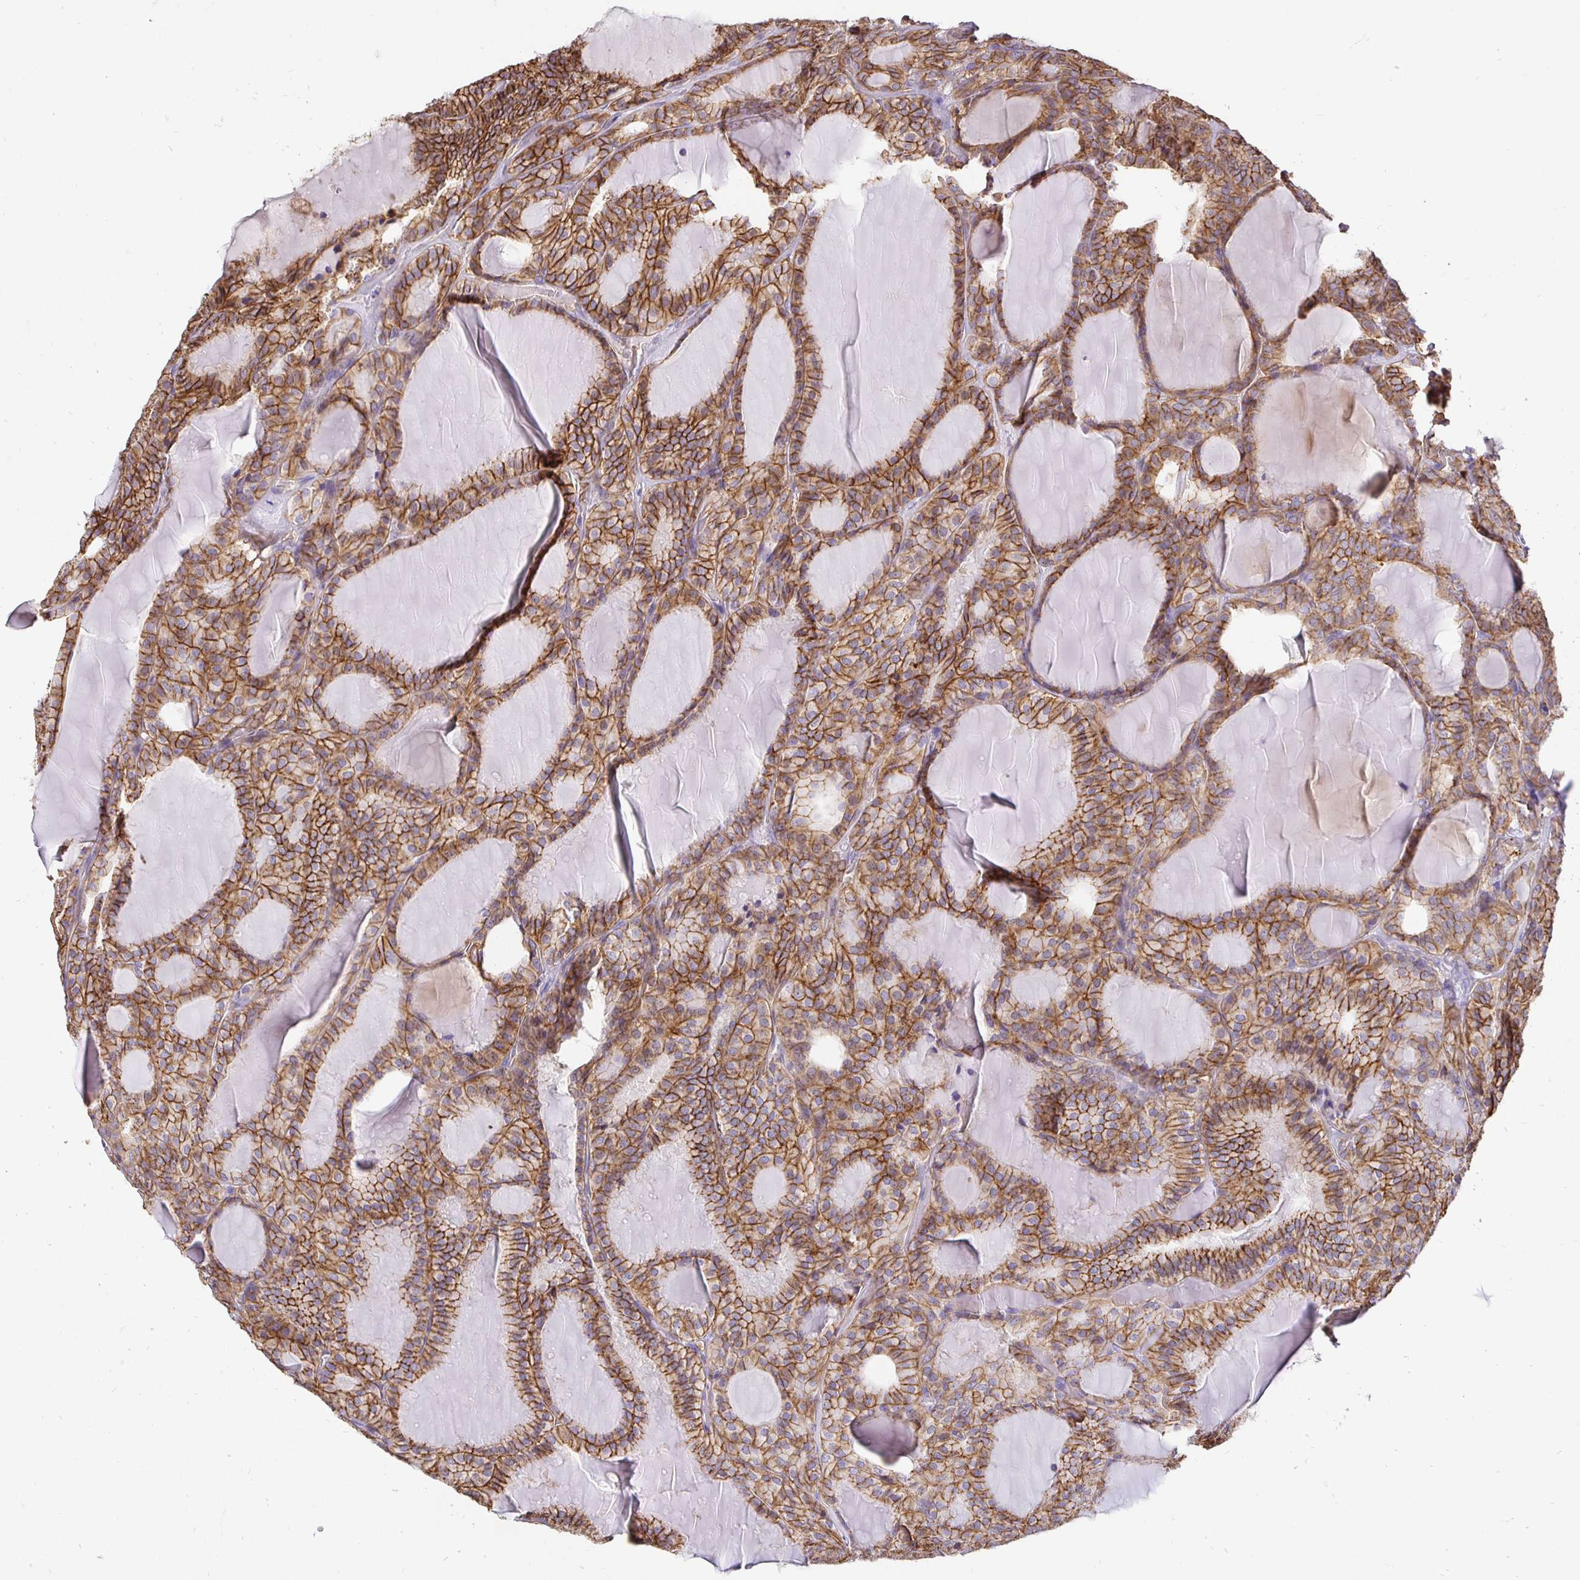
{"staining": {"intensity": "moderate", "quantity": ">75%", "location": "cytoplasmic/membranous"}, "tissue": "thyroid cancer", "cell_type": "Tumor cells", "image_type": "cancer", "snomed": [{"axis": "morphology", "description": "Follicular adenoma carcinoma, NOS"}, {"axis": "topography", "description": "Thyroid gland"}], "caption": "DAB (3,3'-diaminobenzidine) immunohistochemical staining of human thyroid follicular adenoma carcinoma reveals moderate cytoplasmic/membranous protein positivity in about >75% of tumor cells. The staining was performed using DAB (3,3'-diaminobenzidine) to visualize the protein expression in brown, while the nuclei were stained in blue with hematoxylin (Magnification: 20x).", "gene": "SLC9A1", "patient": {"sex": "male", "age": 74}}